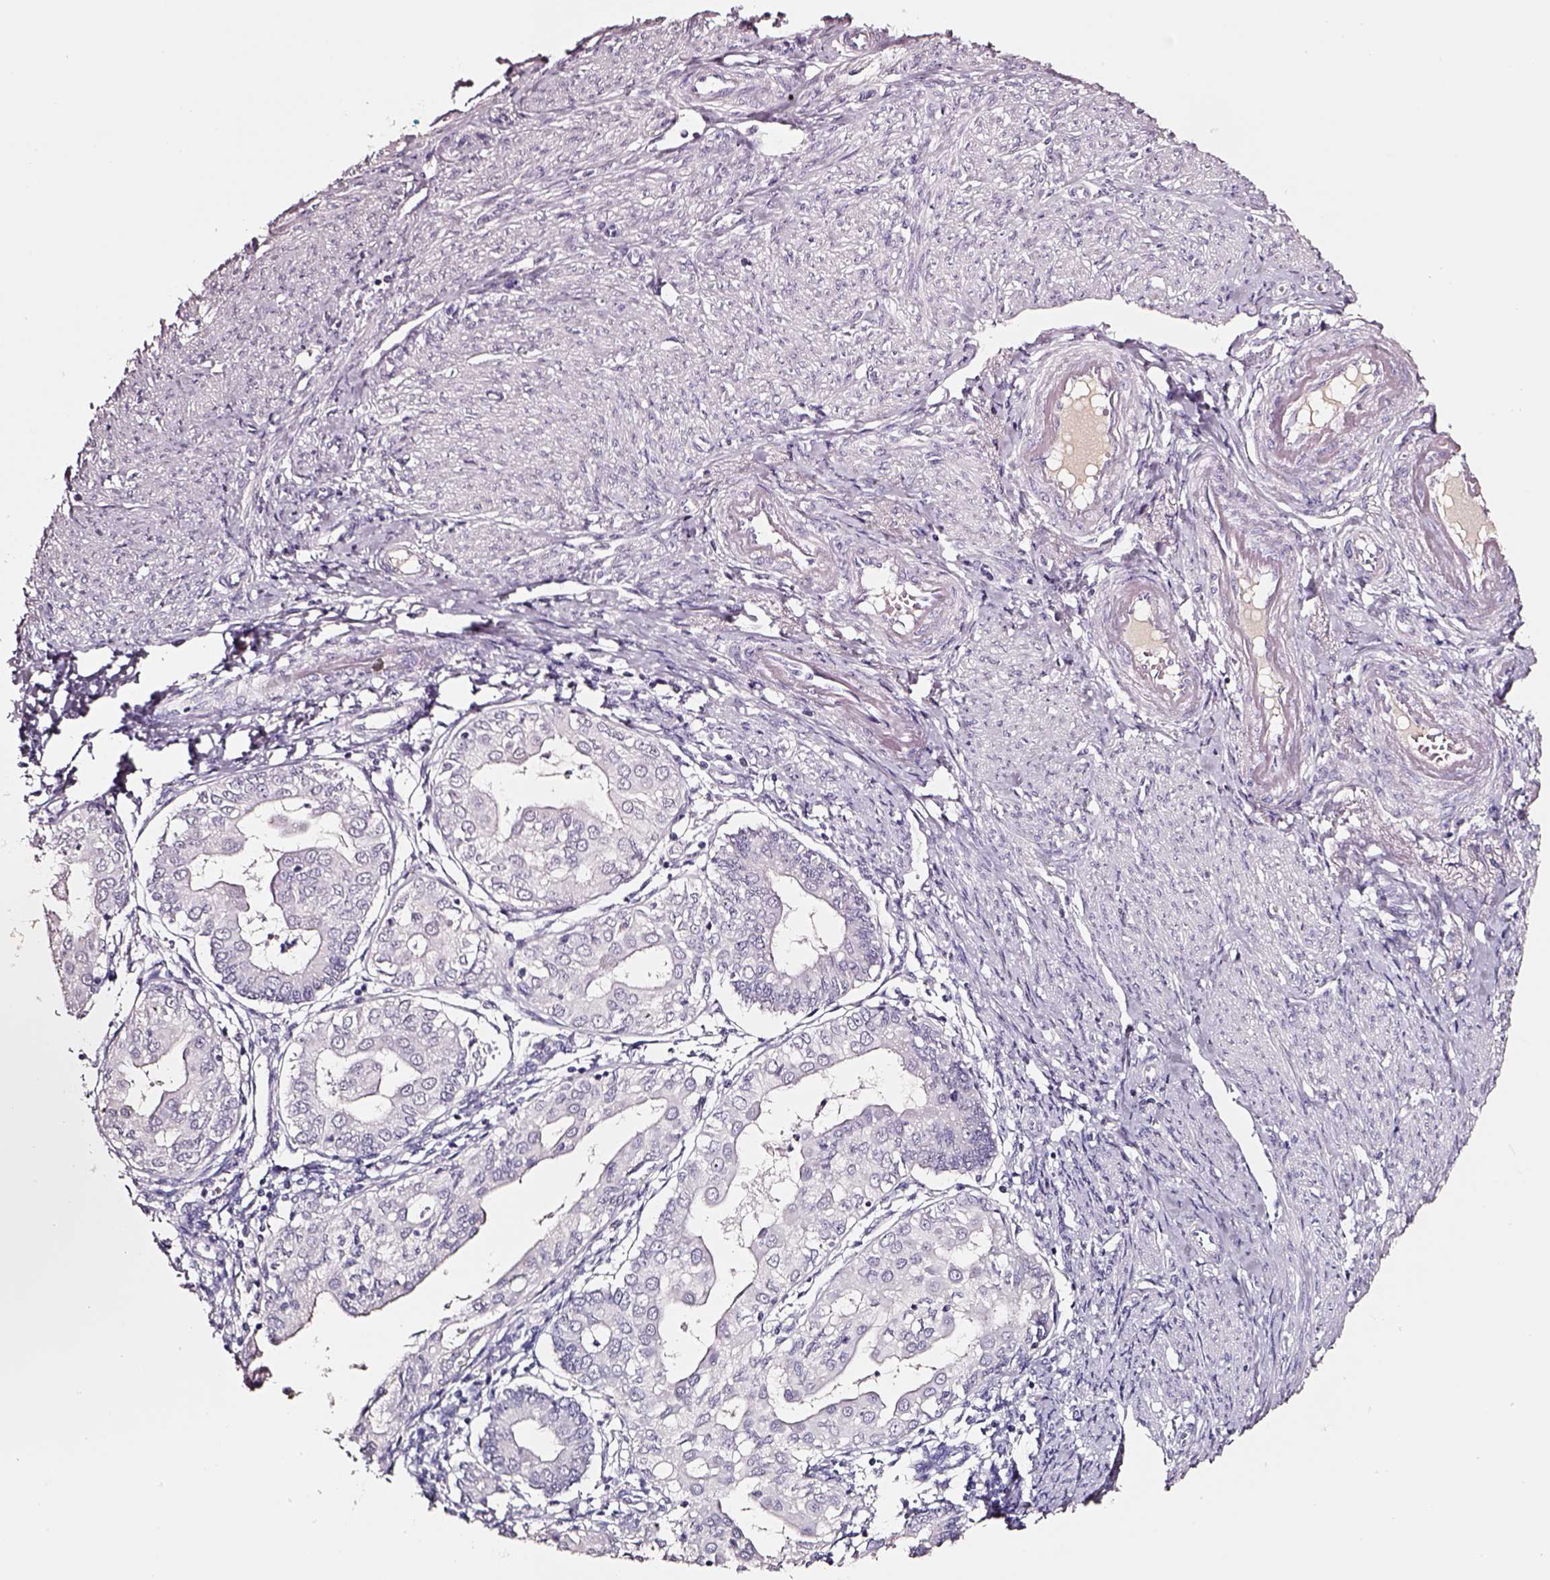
{"staining": {"intensity": "negative", "quantity": "none", "location": "none"}, "tissue": "endometrial cancer", "cell_type": "Tumor cells", "image_type": "cancer", "snomed": [{"axis": "morphology", "description": "Adenocarcinoma, NOS"}, {"axis": "topography", "description": "Endometrium"}], "caption": "IHC of adenocarcinoma (endometrial) reveals no positivity in tumor cells.", "gene": "SMIM17", "patient": {"sex": "female", "age": 68}}